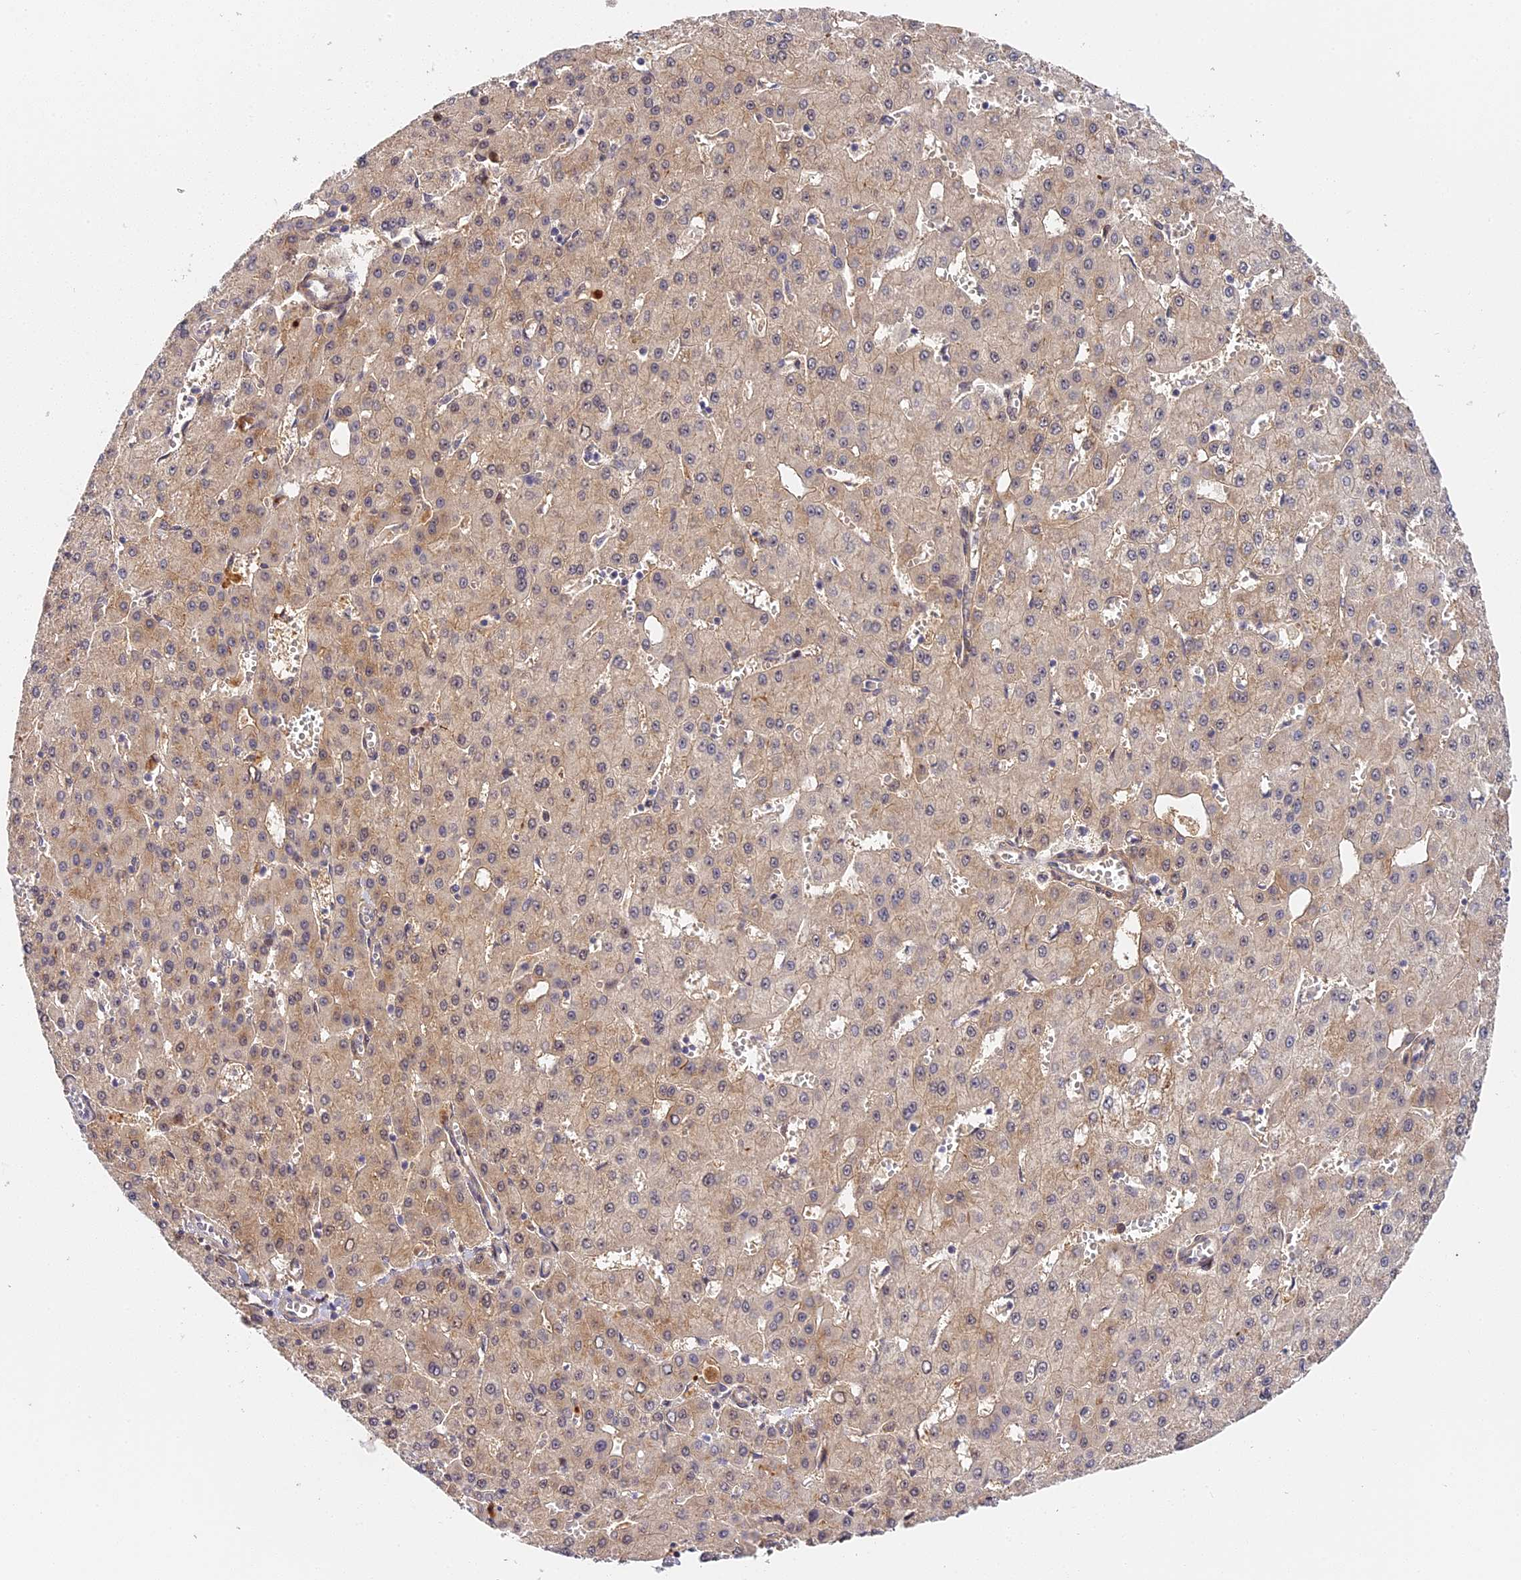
{"staining": {"intensity": "weak", "quantity": ">75%", "location": "cytoplasmic/membranous"}, "tissue": "liver cancer", "cell_type": "Tumor cells", "image_type": "cancer", "snomed": [{"axis": "morphology", "description": "Carcinoma, Hepatocellular, NOS"}, {"axis": "topography", "description": "Liver"}], "caption": "The image exhibits immunohistochemical staining of liver cancer. There is weak cytoplasmic/membranous staining is present in about >75% of tumor cells. (DAB IHC, brown staining for protein, blue staining for nuclei).", "gene": "IMPACT", "patient": {"sex": "male", "age": 47}}